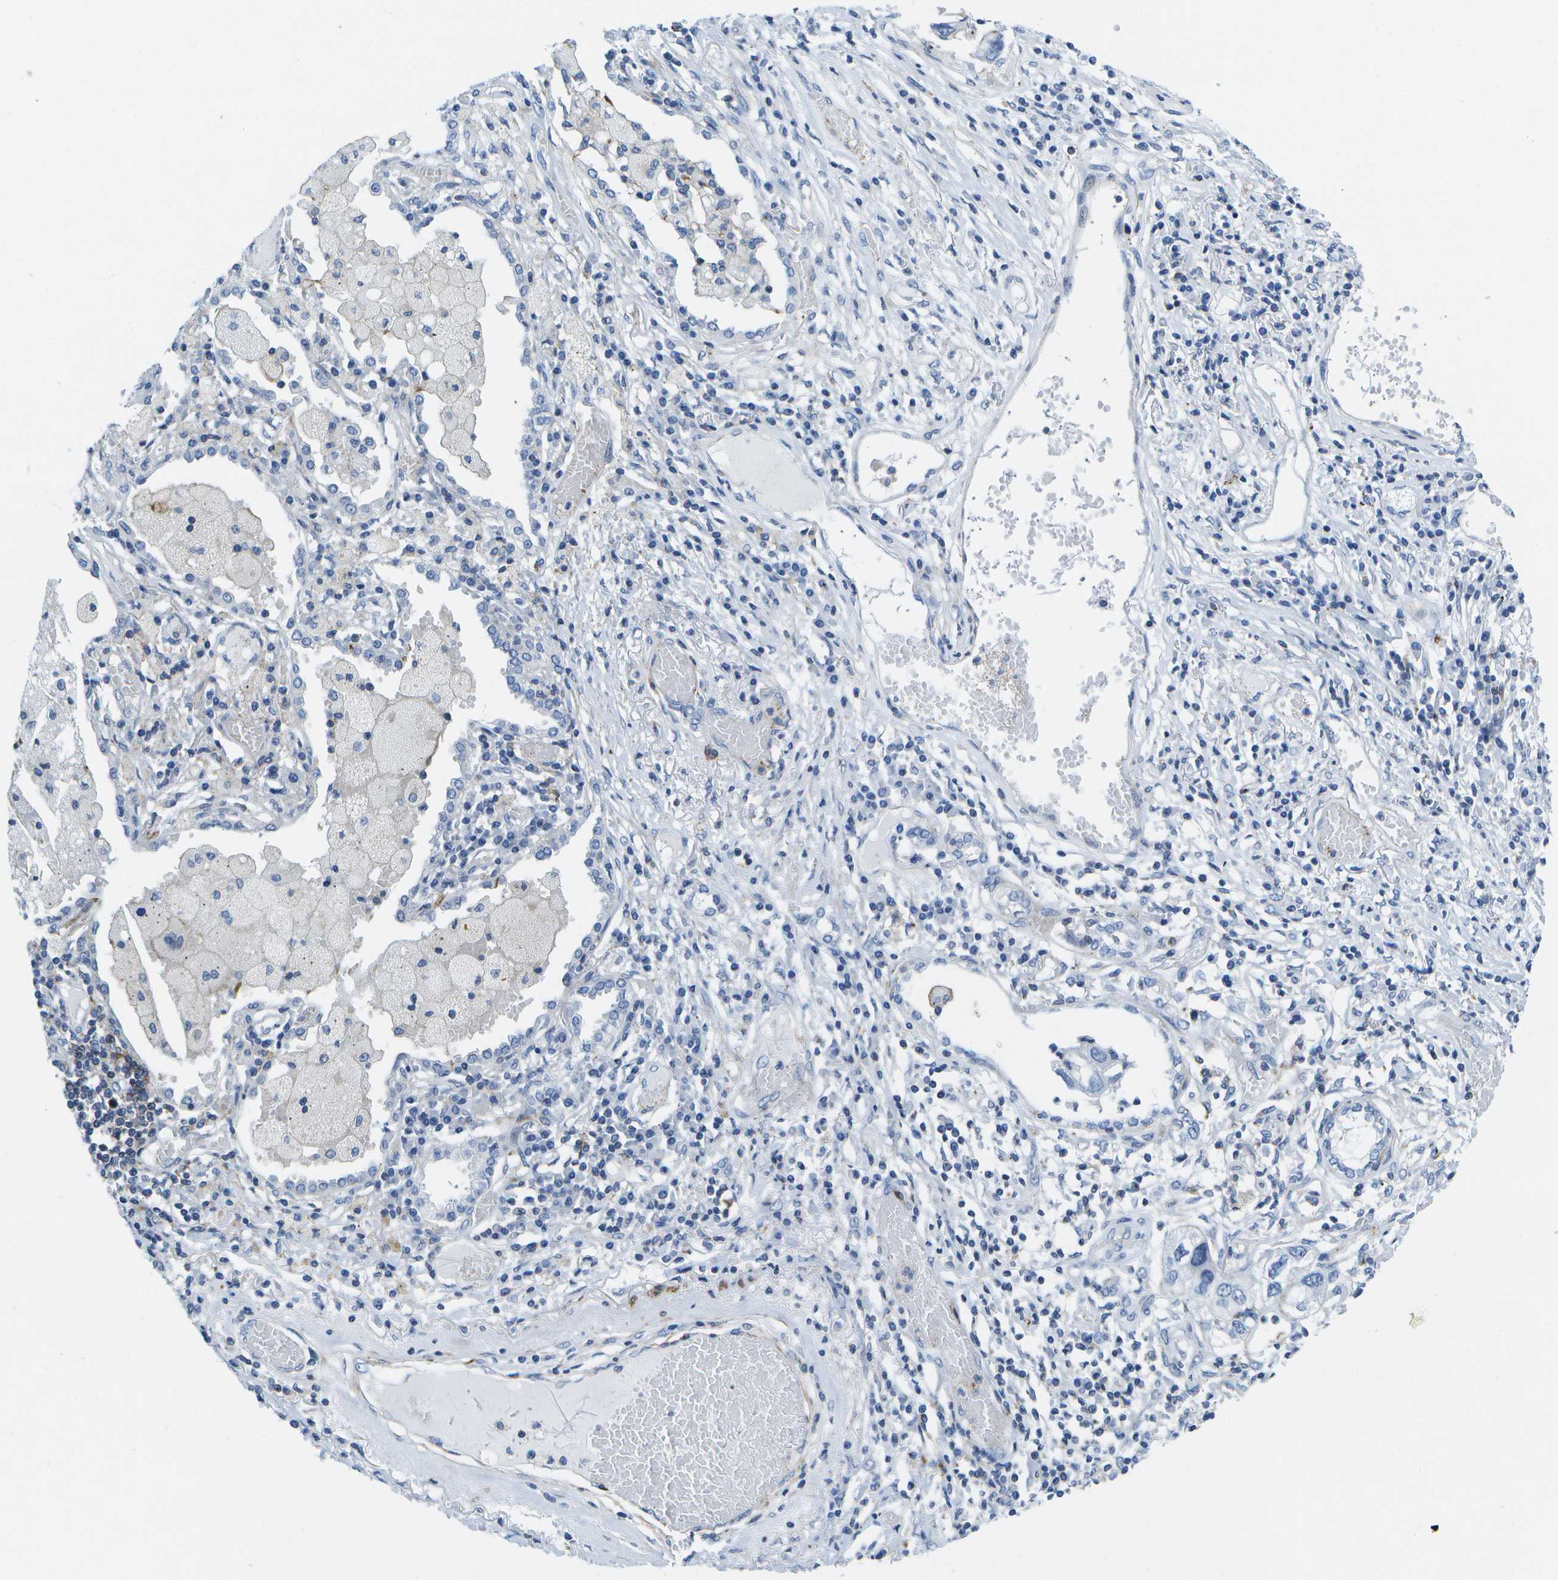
{"staining": {"intensity": "negative", "quantity": "none", "location": "none"}, "tissue": "lung cancer", "cell_type": "Tumor cells", "image_type": "cancer", "snomed": [{"axis": "morphology", "description": "Squamous cell carcinoma, NOS"}, {"axis": "topography", "description": "Lung"}], "caption": "This is an immunohistochemistry photomicrograph of lung cancer (squamous cell carcinoma). There is no positivity in tumor cells.", "gene": "ADGRG6", "patient": {"sex": "male", "age": 71}}